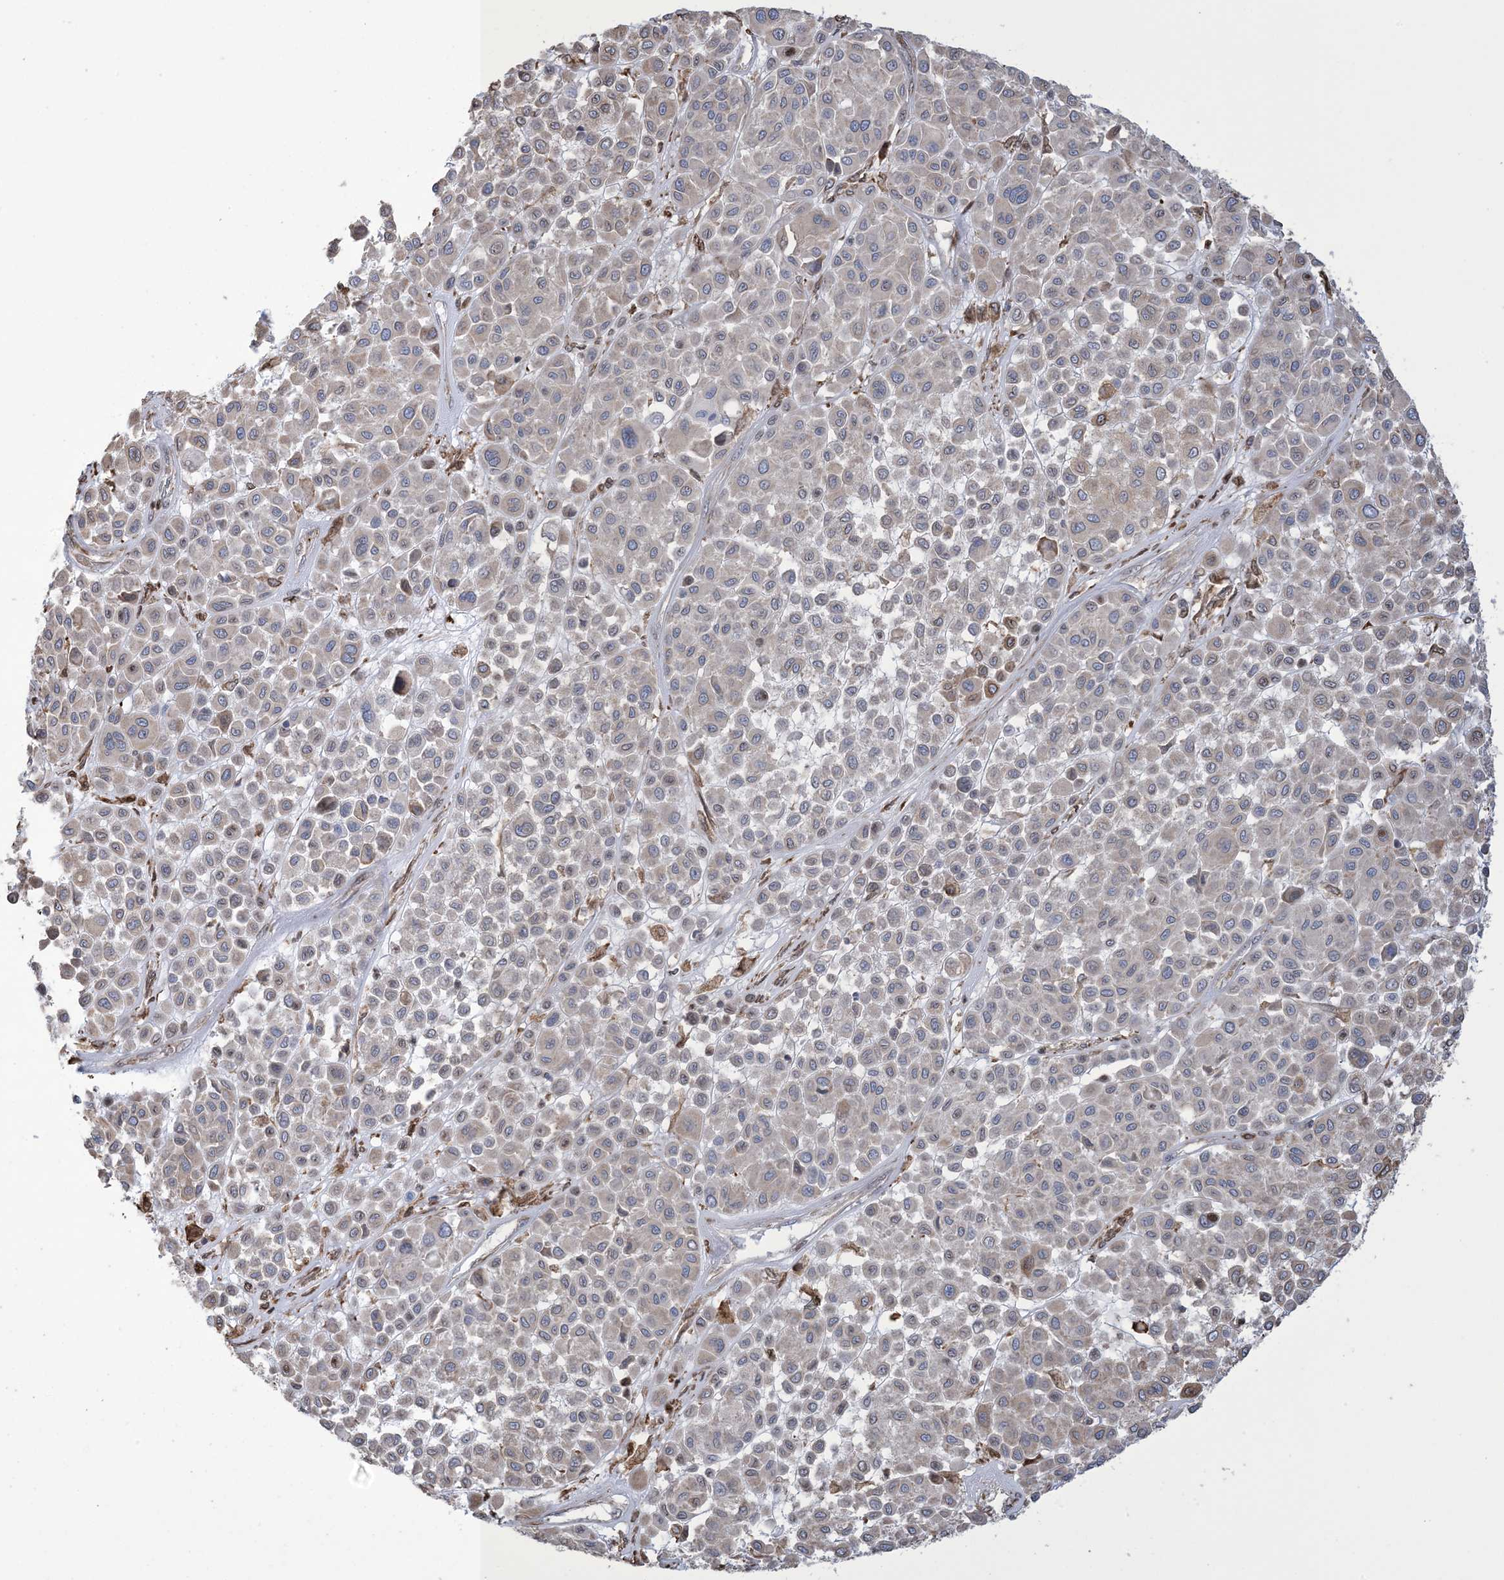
{"staining": {"intensity": "negative", "quantity": "none", "location": "none"}, "tissue": "melanoma", "cell_type": "Tumor cells", "image_type": "cancer", "snomed": [{"axis": "morphology", "description": "Malignant melanoma, Metastatic site"}, {"axis": "topography", "description": "Soft tissue"}], "caption": "This is an IHC image of malignant melanoma (metastatic site). There is no positivity in tumor cells.", "gene": "SHANK1", "patient": {"sex": "male", "age": 41}}